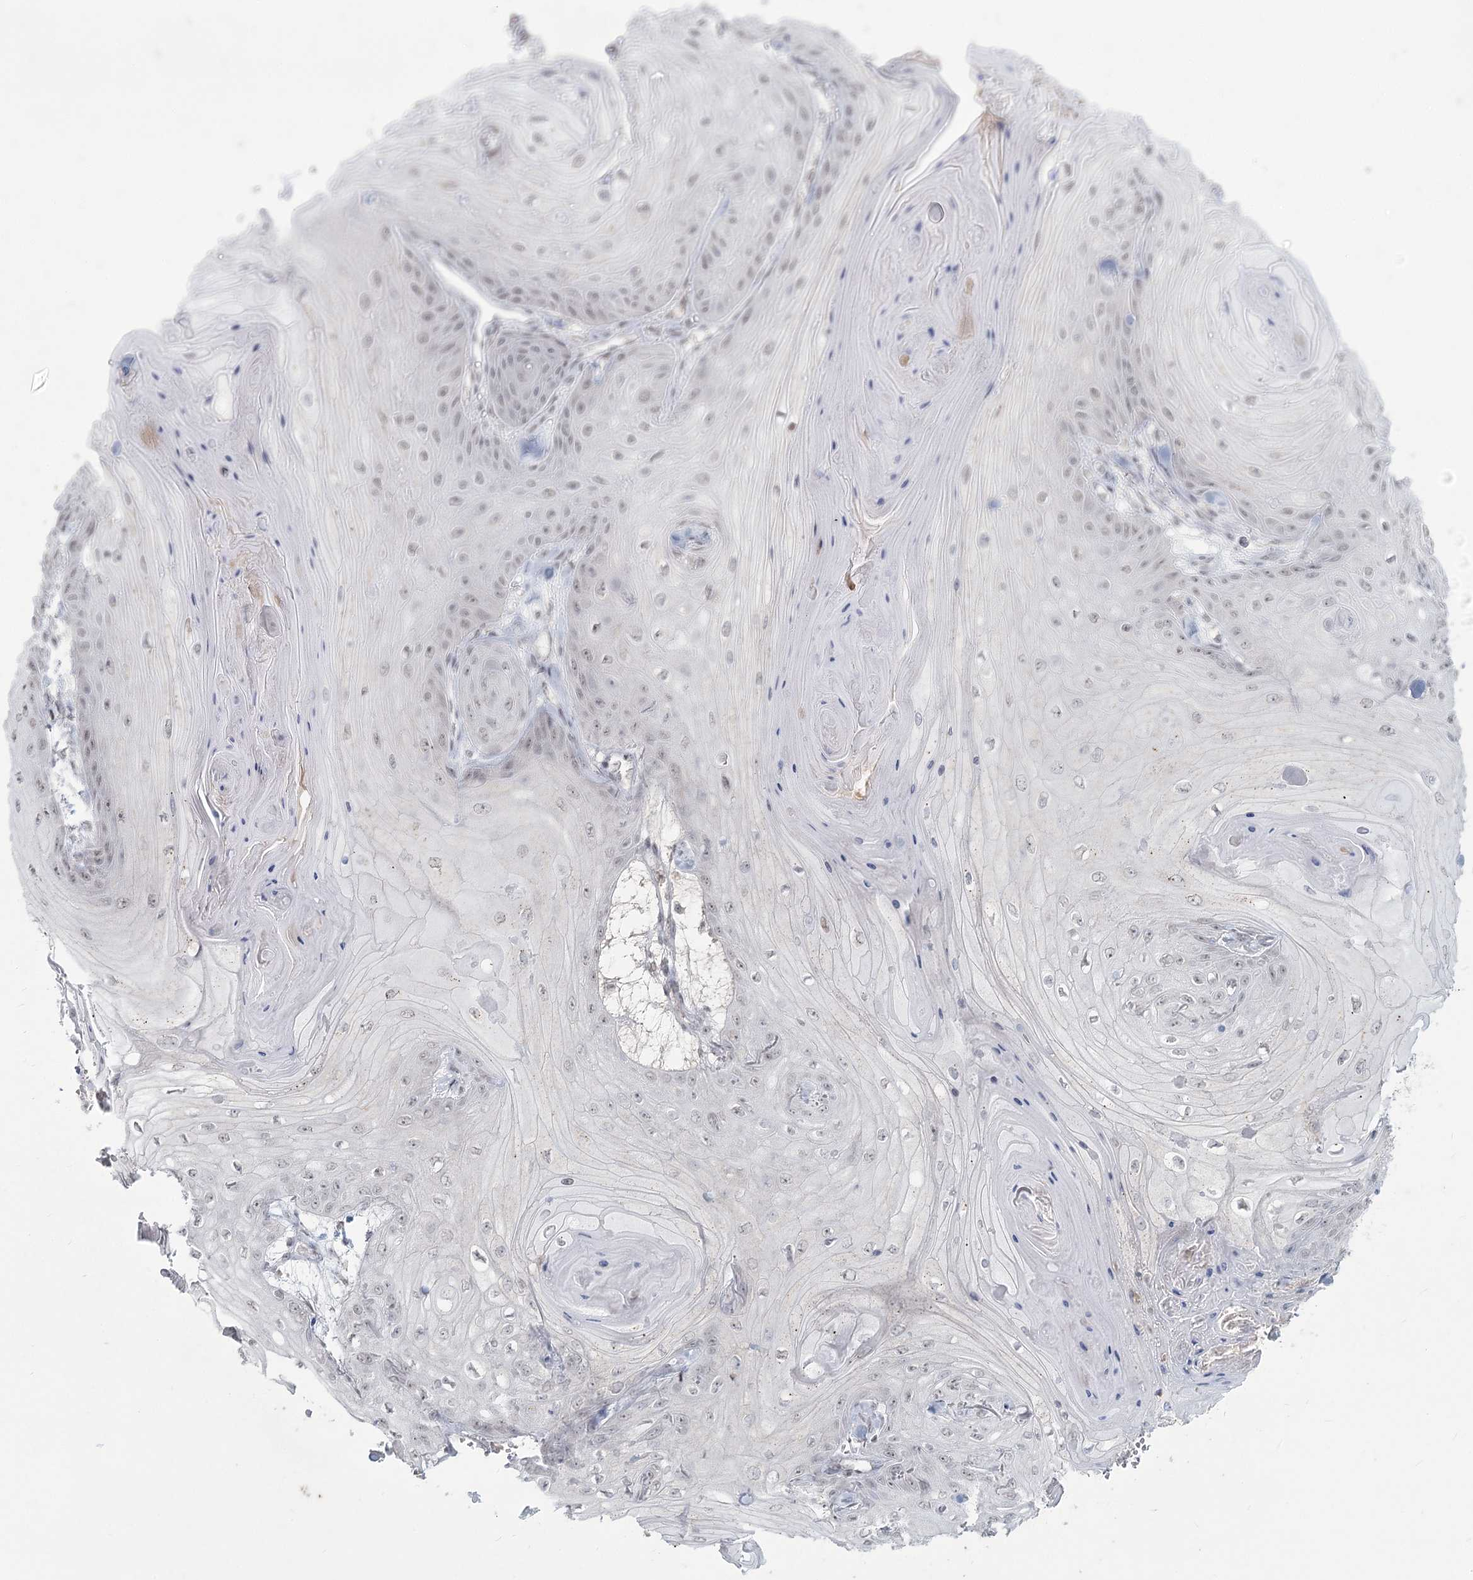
{"staining": {"intensity": "negative", "quantity": "none", "location": "none"}, "tissue": "skin cancer", "cell_type": "Tumor cells", "image_type": "cancer", "snomed": [{"axis": "morphology", "description": "Squamous cell carcinoma, NOS"}, {"axis": "topography", "description": "Skin"}], "caption": "An immunohistochemistry (IHC) photomicrograph of skin squamous cell carcinoma is shown. There is no staining in tumor cells of skin squamous cell carcinoma.", "gene": "LY6G5C", "patient": {"sex": "male", "age": 74}}